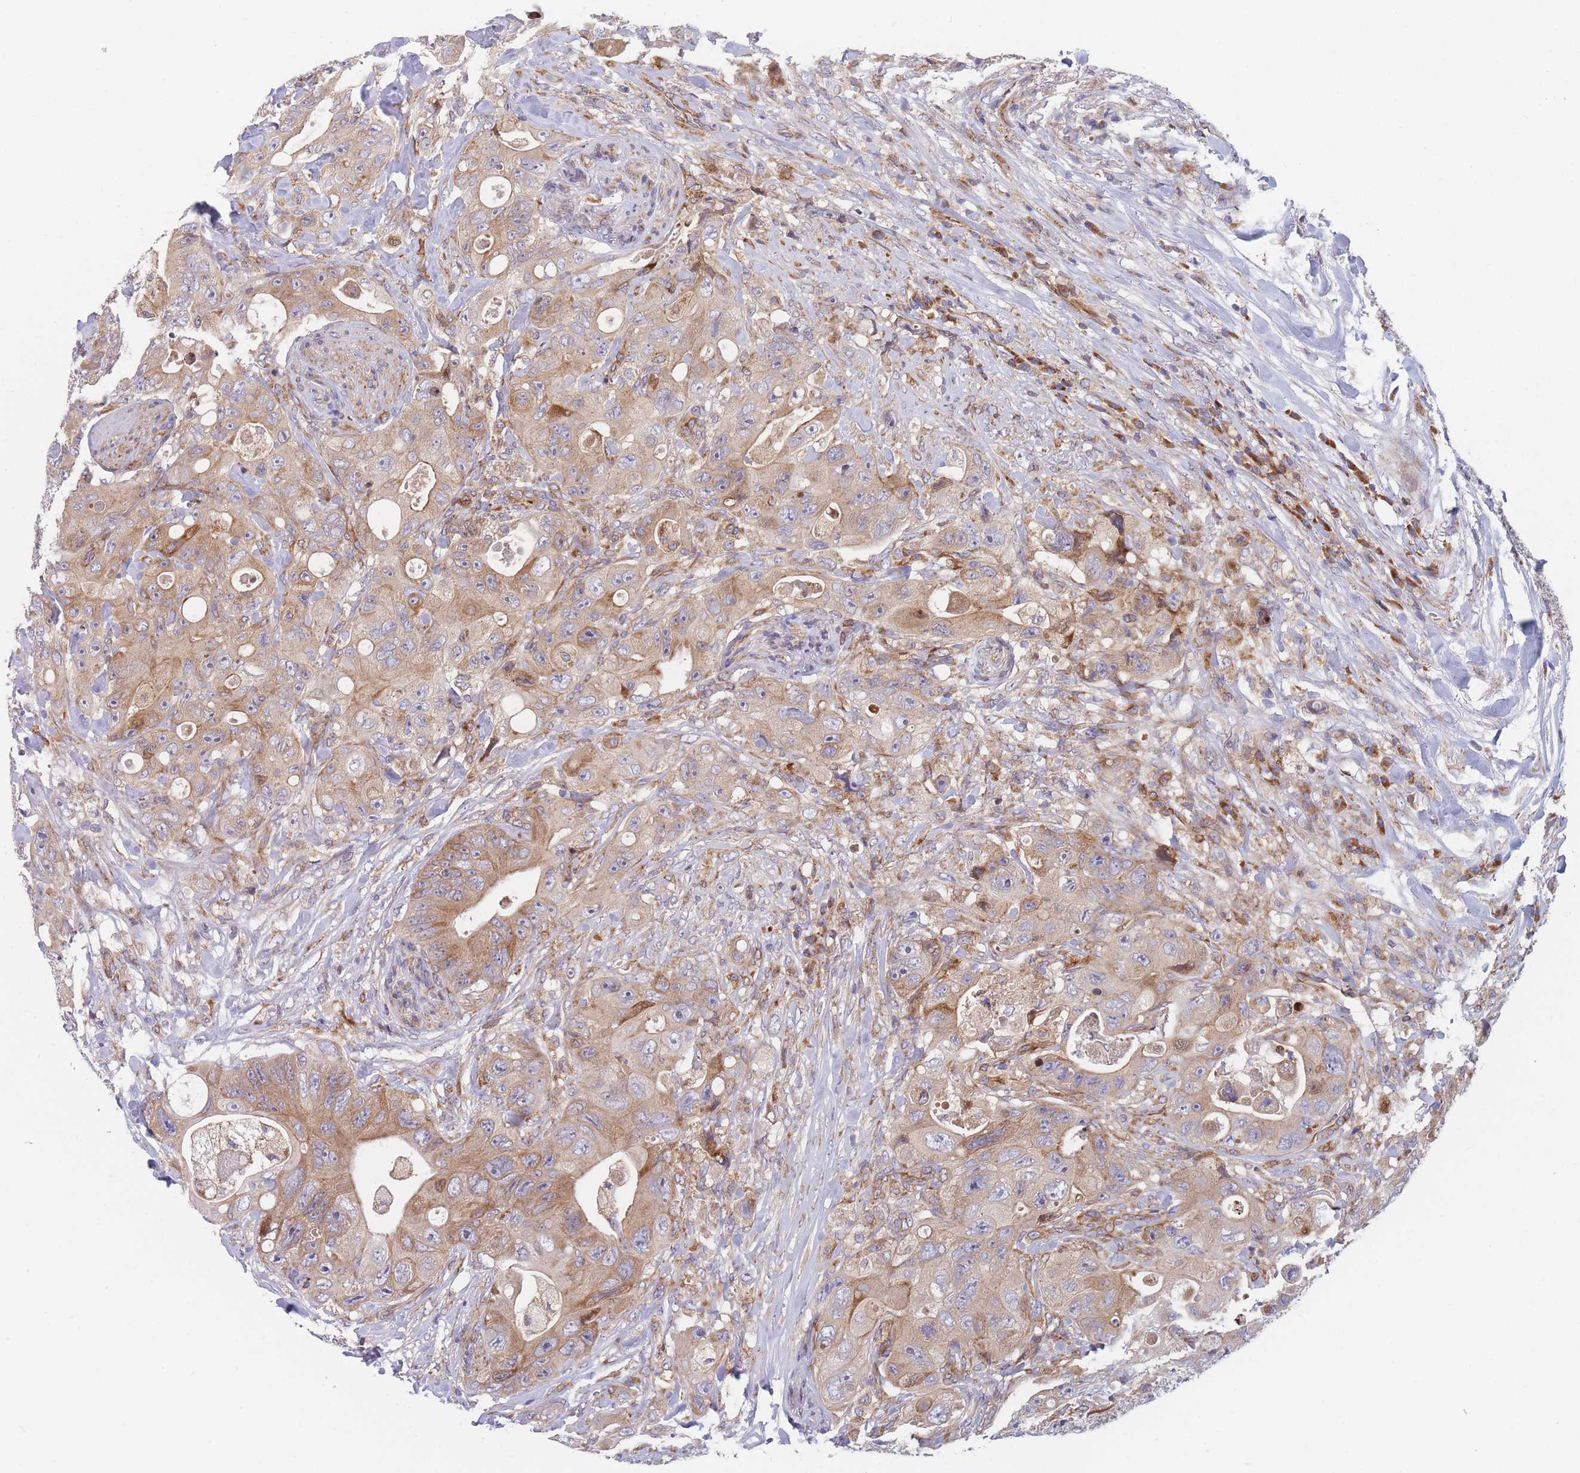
{"staining": {"intensity": "moderate", "quantity": ">75%", "location": "cytoplasmic/membranous"}, "tissue": "colorectal cancer", "cell_type": "Tumor cells", "image_type": "cancer", "snomed": [{"axis": "morphology", "description": "Adenocarcinoma, NOS"}, {"axis": "topography", "description": "Colon"}], "caption": "Immunohistochemistry of colorectal cancer shows medium levels of moderate cytoplasmic/membranous staining in about >75% of tumor cells. Nuclei are stained in blue.", "gene": "TMEM131L", "patient": {"sex": "female", "age": 46}}